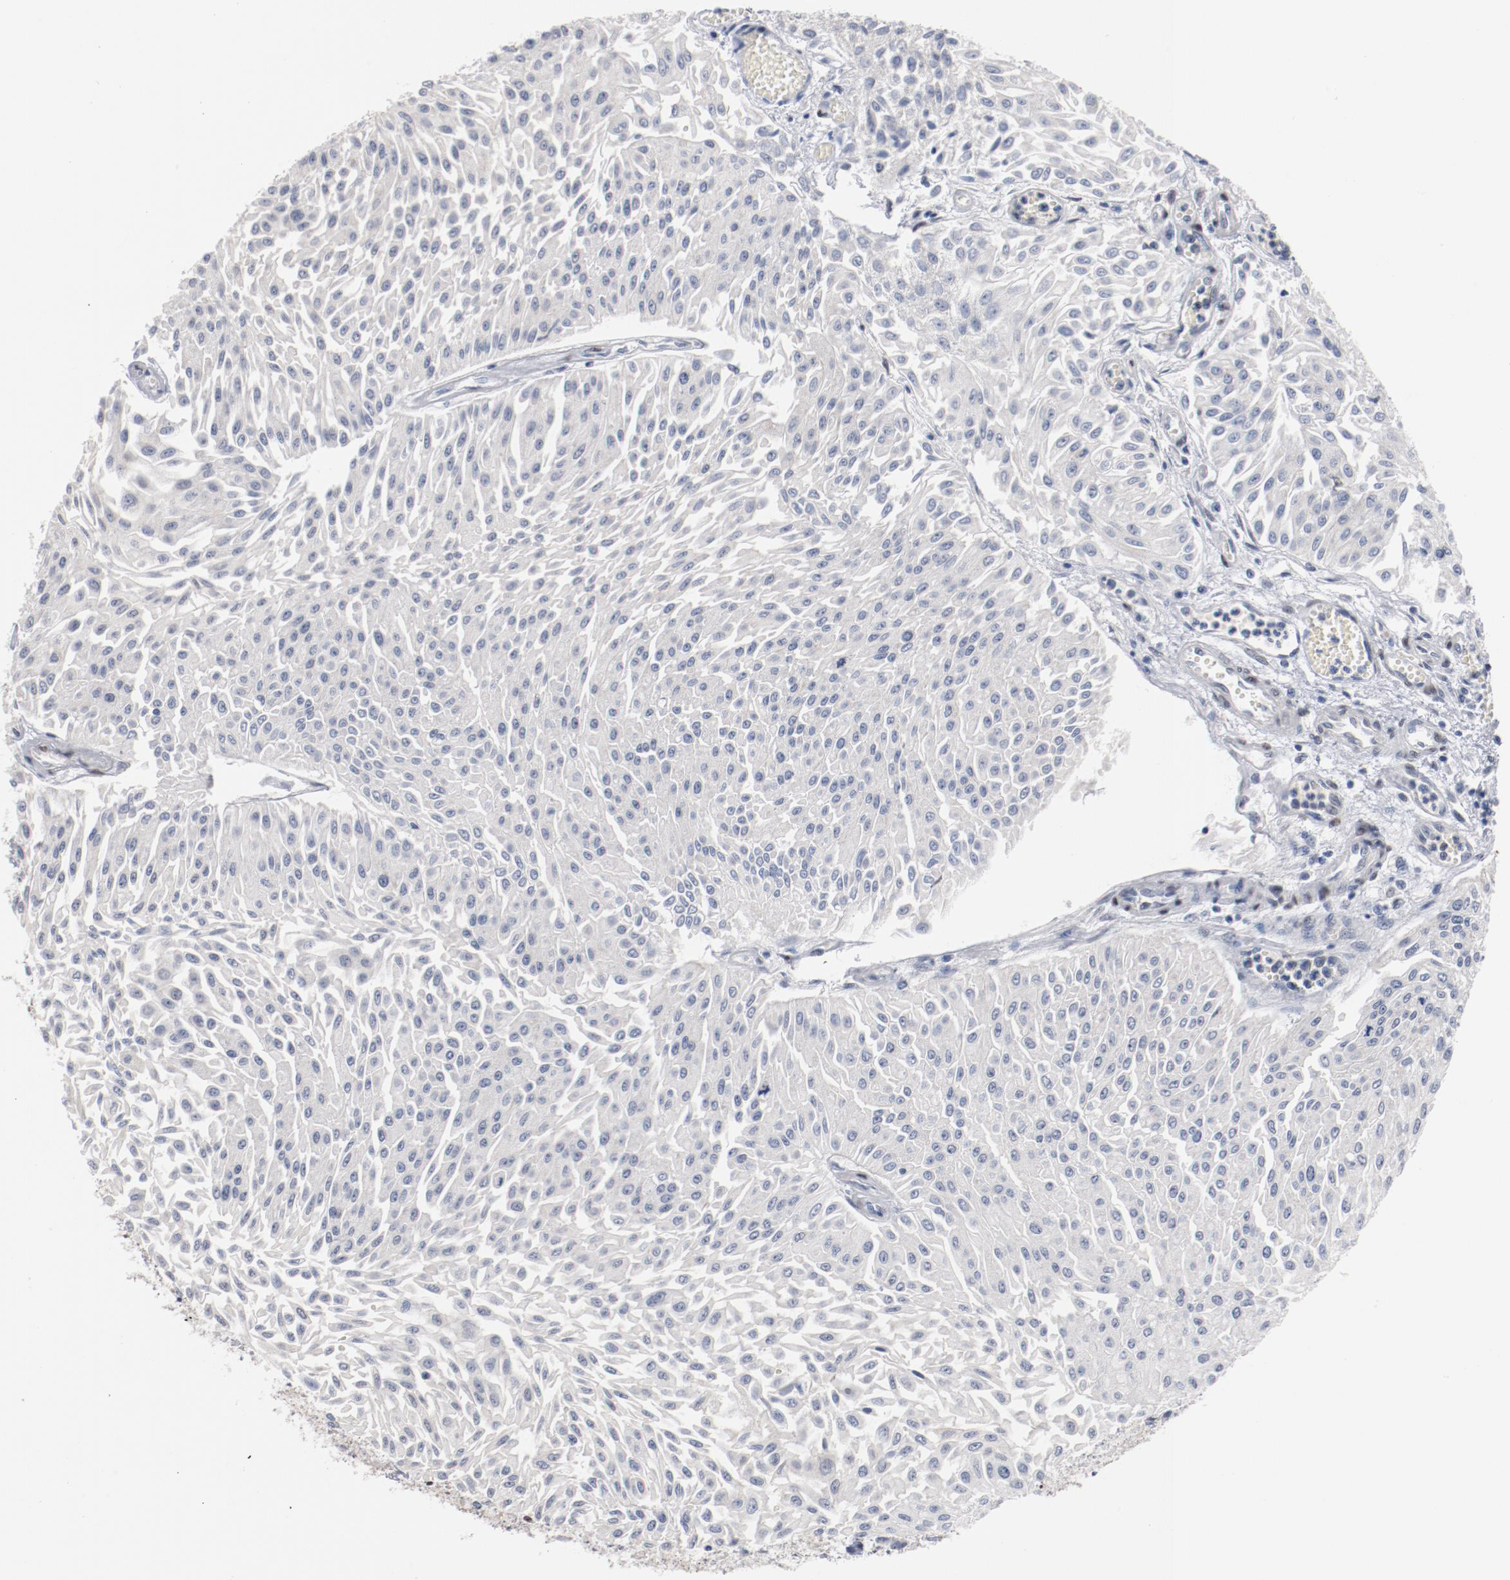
{"staining": {"intensity": "negative", "quantity": "none", "location": "none"}, "tissue": "urothelial cancer", "cell_type": "Tumor cells", "image_type": "cancer", "snomed": [{"axis": "morphology", "description": "Urothelial carcinoma, Low grade"}, {"axis": "topography", "description": "Urinary bladder"}], "caption": "Urothelial cancer was stained to show a protein in brown. There is no significant positivity in tumor cells.", "gene": "ZEB2", "patient": {"sex": "male", "age": 86}}